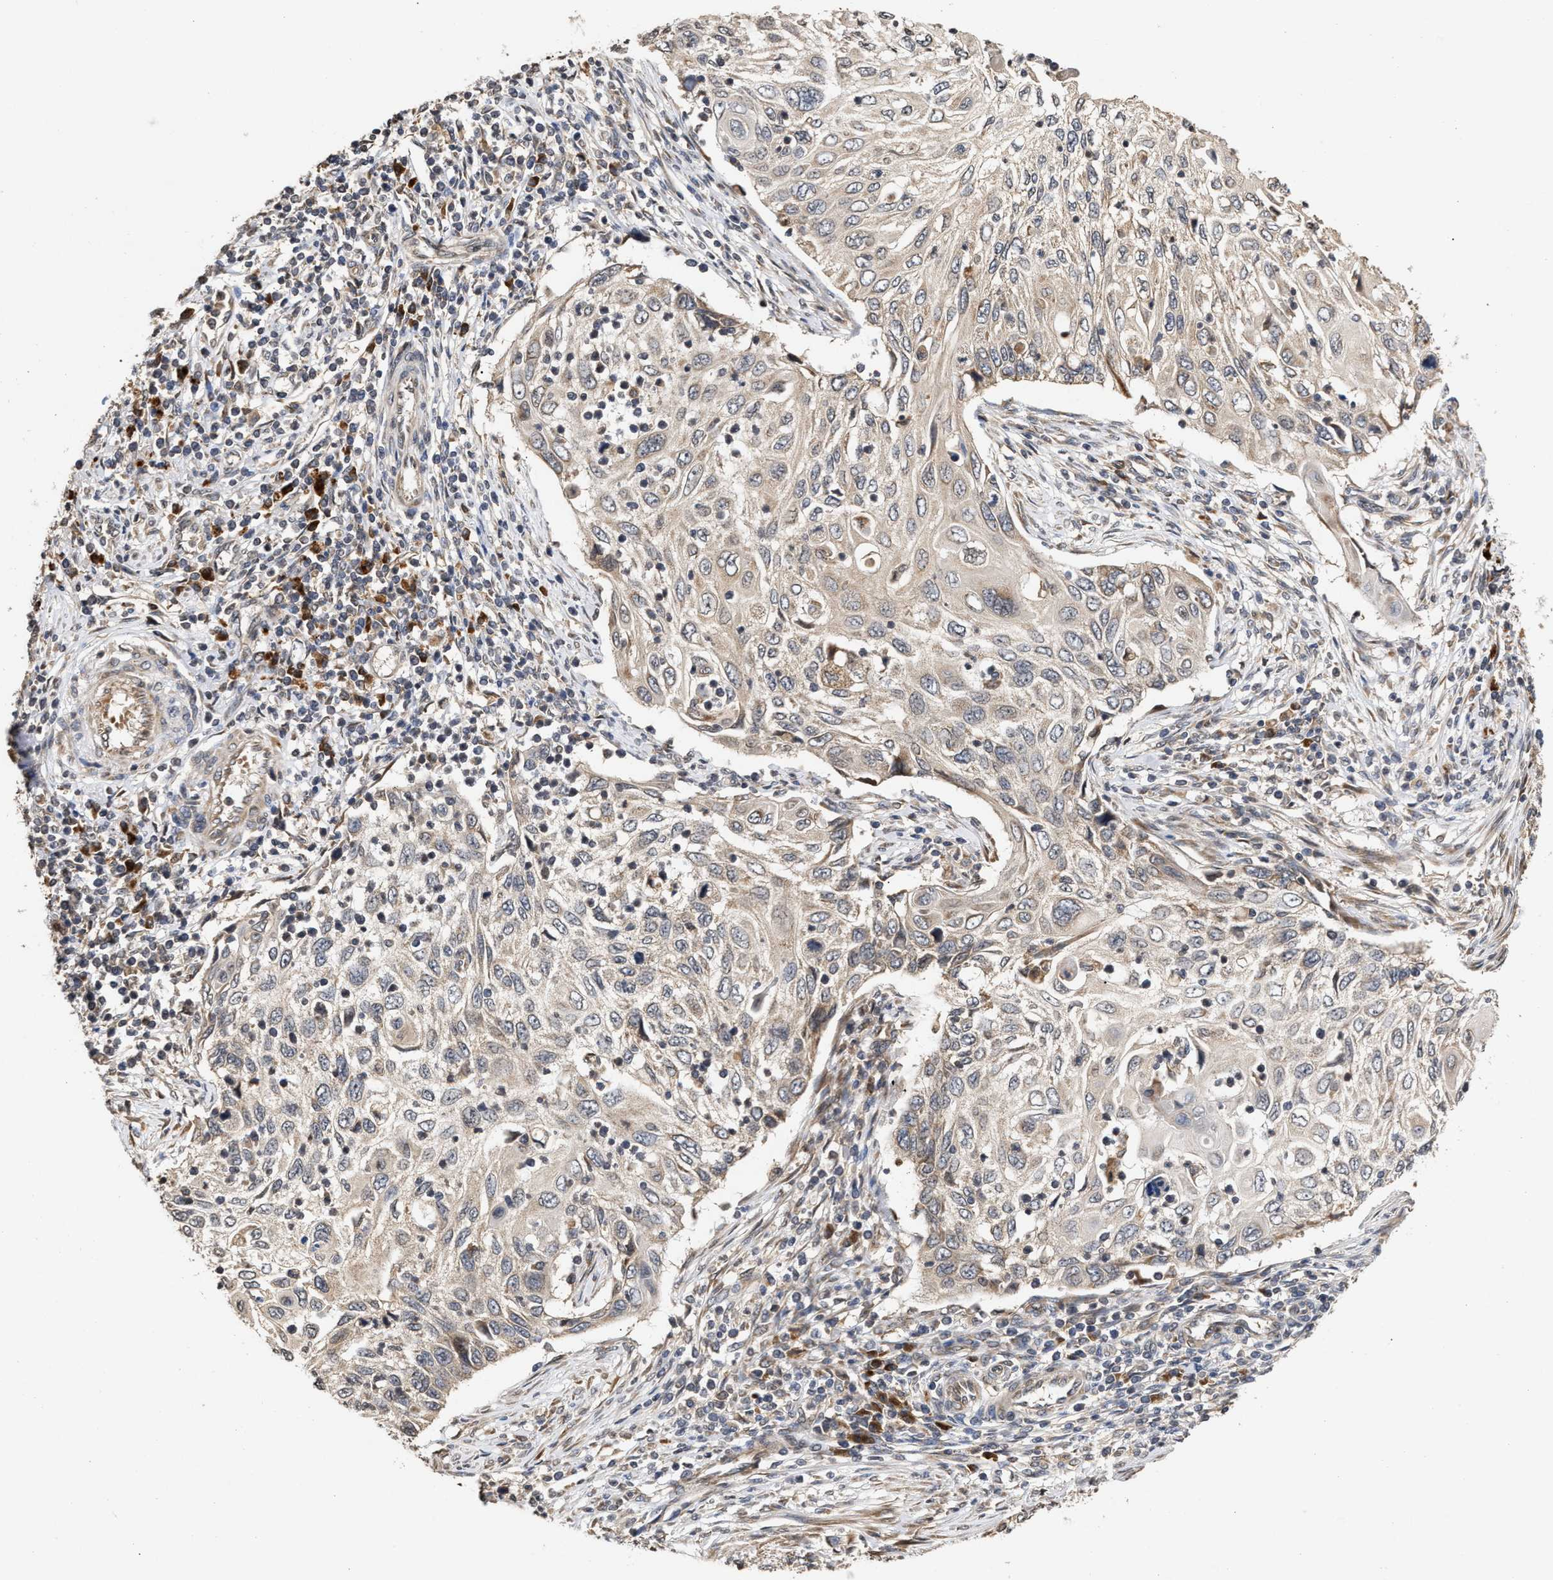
{"staining": {"intensity": "weak", "quantity": "<25%", "location": "cytoplasmic/membranous"}, "tissue": "cervical cancer", "cell_type": "Tumor cells", "image_type": "cancer", "snomed": [{"axis": "morphology", "description": "Squamous cell carcinoma, NOS"}, {"axis": "topography", "description": "Cervix"}], "caption": "Photomicrograph shows no protein positivity in tumor cells of cervical squamous cell carcinoma tissue.", "gene": "SAR1A", "patient": {"sex": "female", "age": 70}}